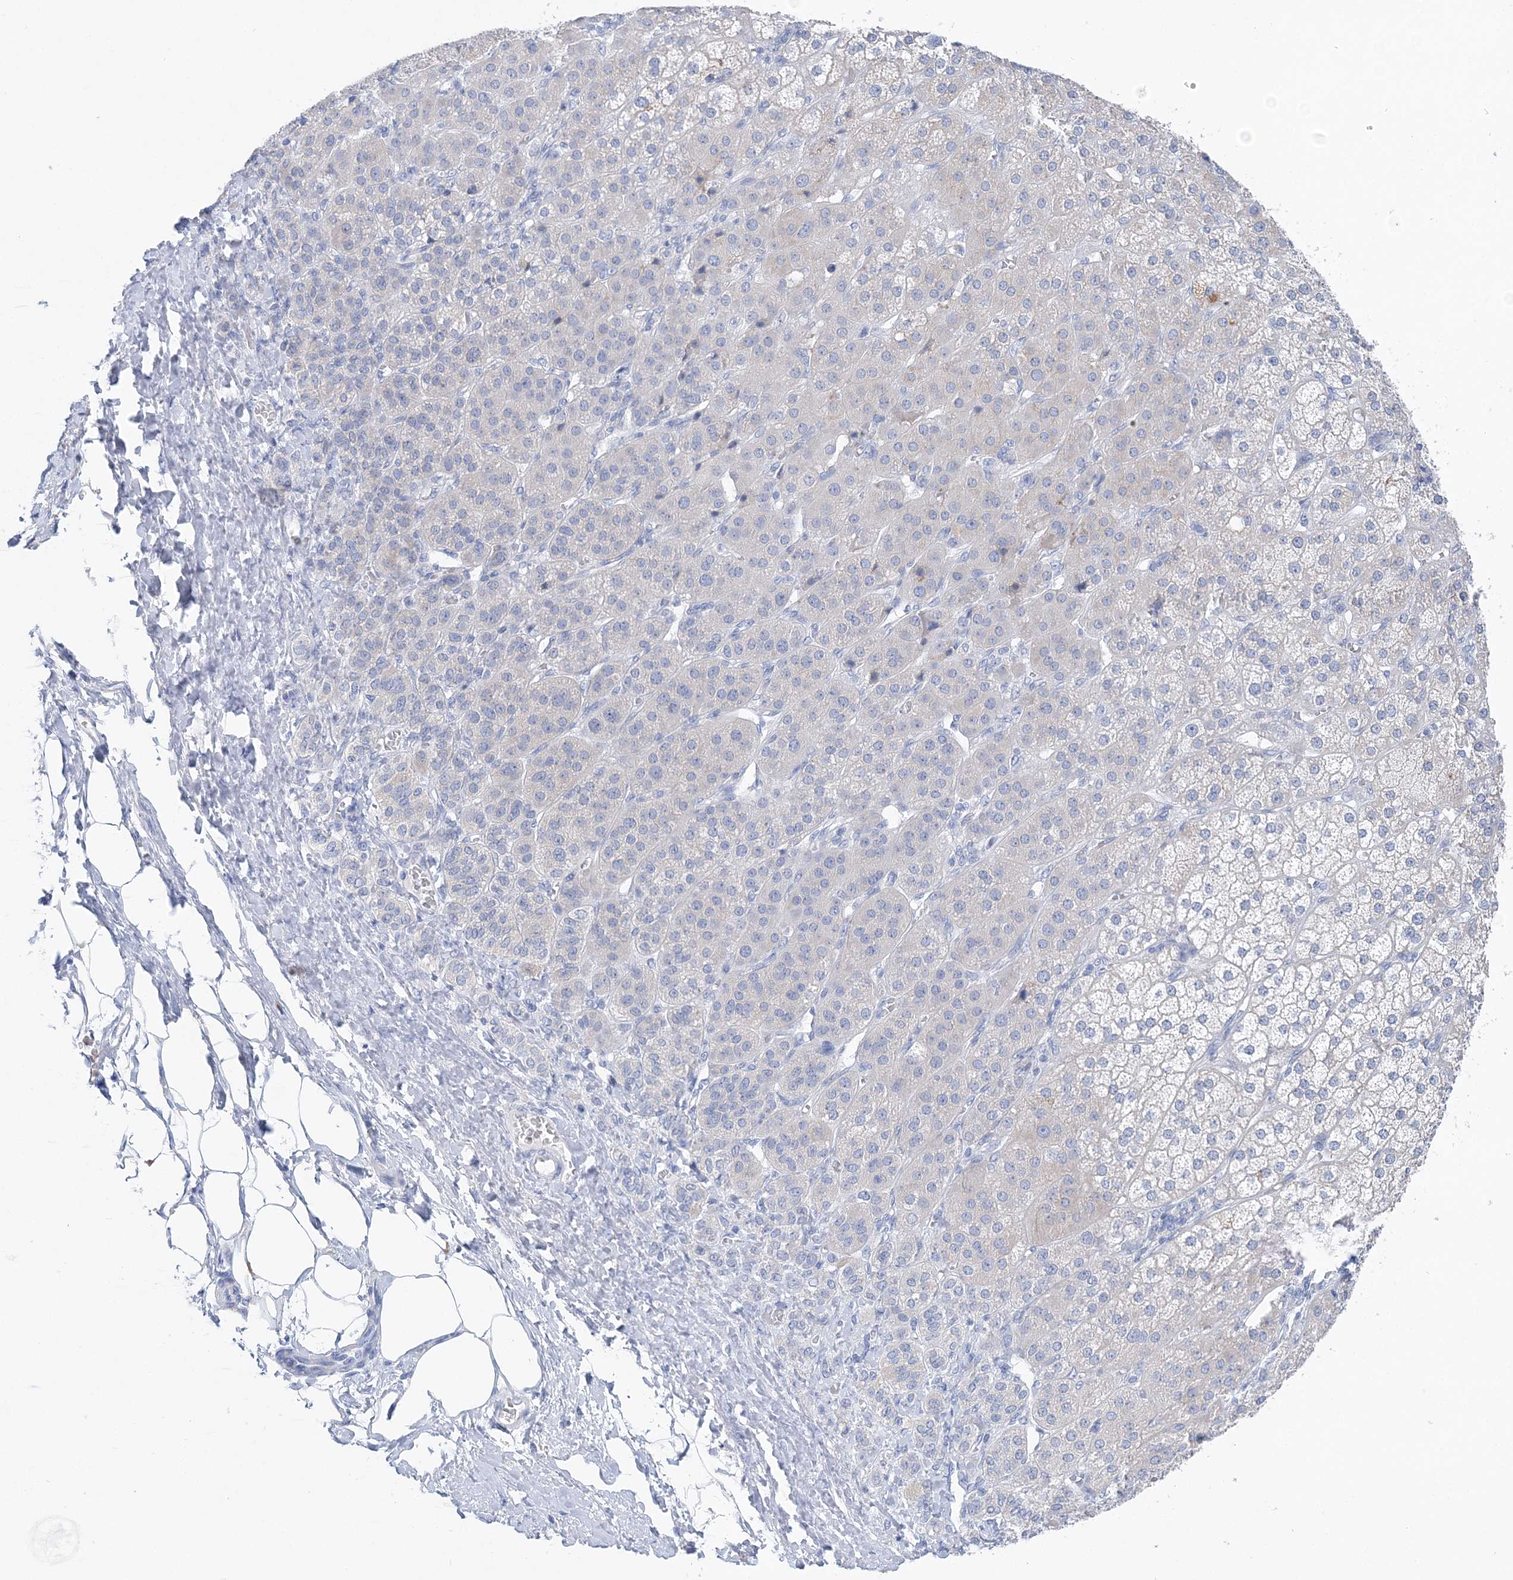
{"staining": {"intensity": "negative", "quantity": "none", "location": "none"}, "tissue": "adrenal gland", "cell_type": "Glandular cells", "image_type": "normal", "snomed": [{"axis": "morphology", "description": "Normal tissue, NOS"}, {"axis": "topography", "description": "Adrenal gland"}], "caption": "IHC image of benign human adrenal gland stained for a protein (brown), which shows no expression in glandular cells. (Brightfield microscopy of DAB immunohistochemistry (IHC) at high magnification).", "gene": "SLC5A6", "patient": {"sex": "female", "age": 57}}